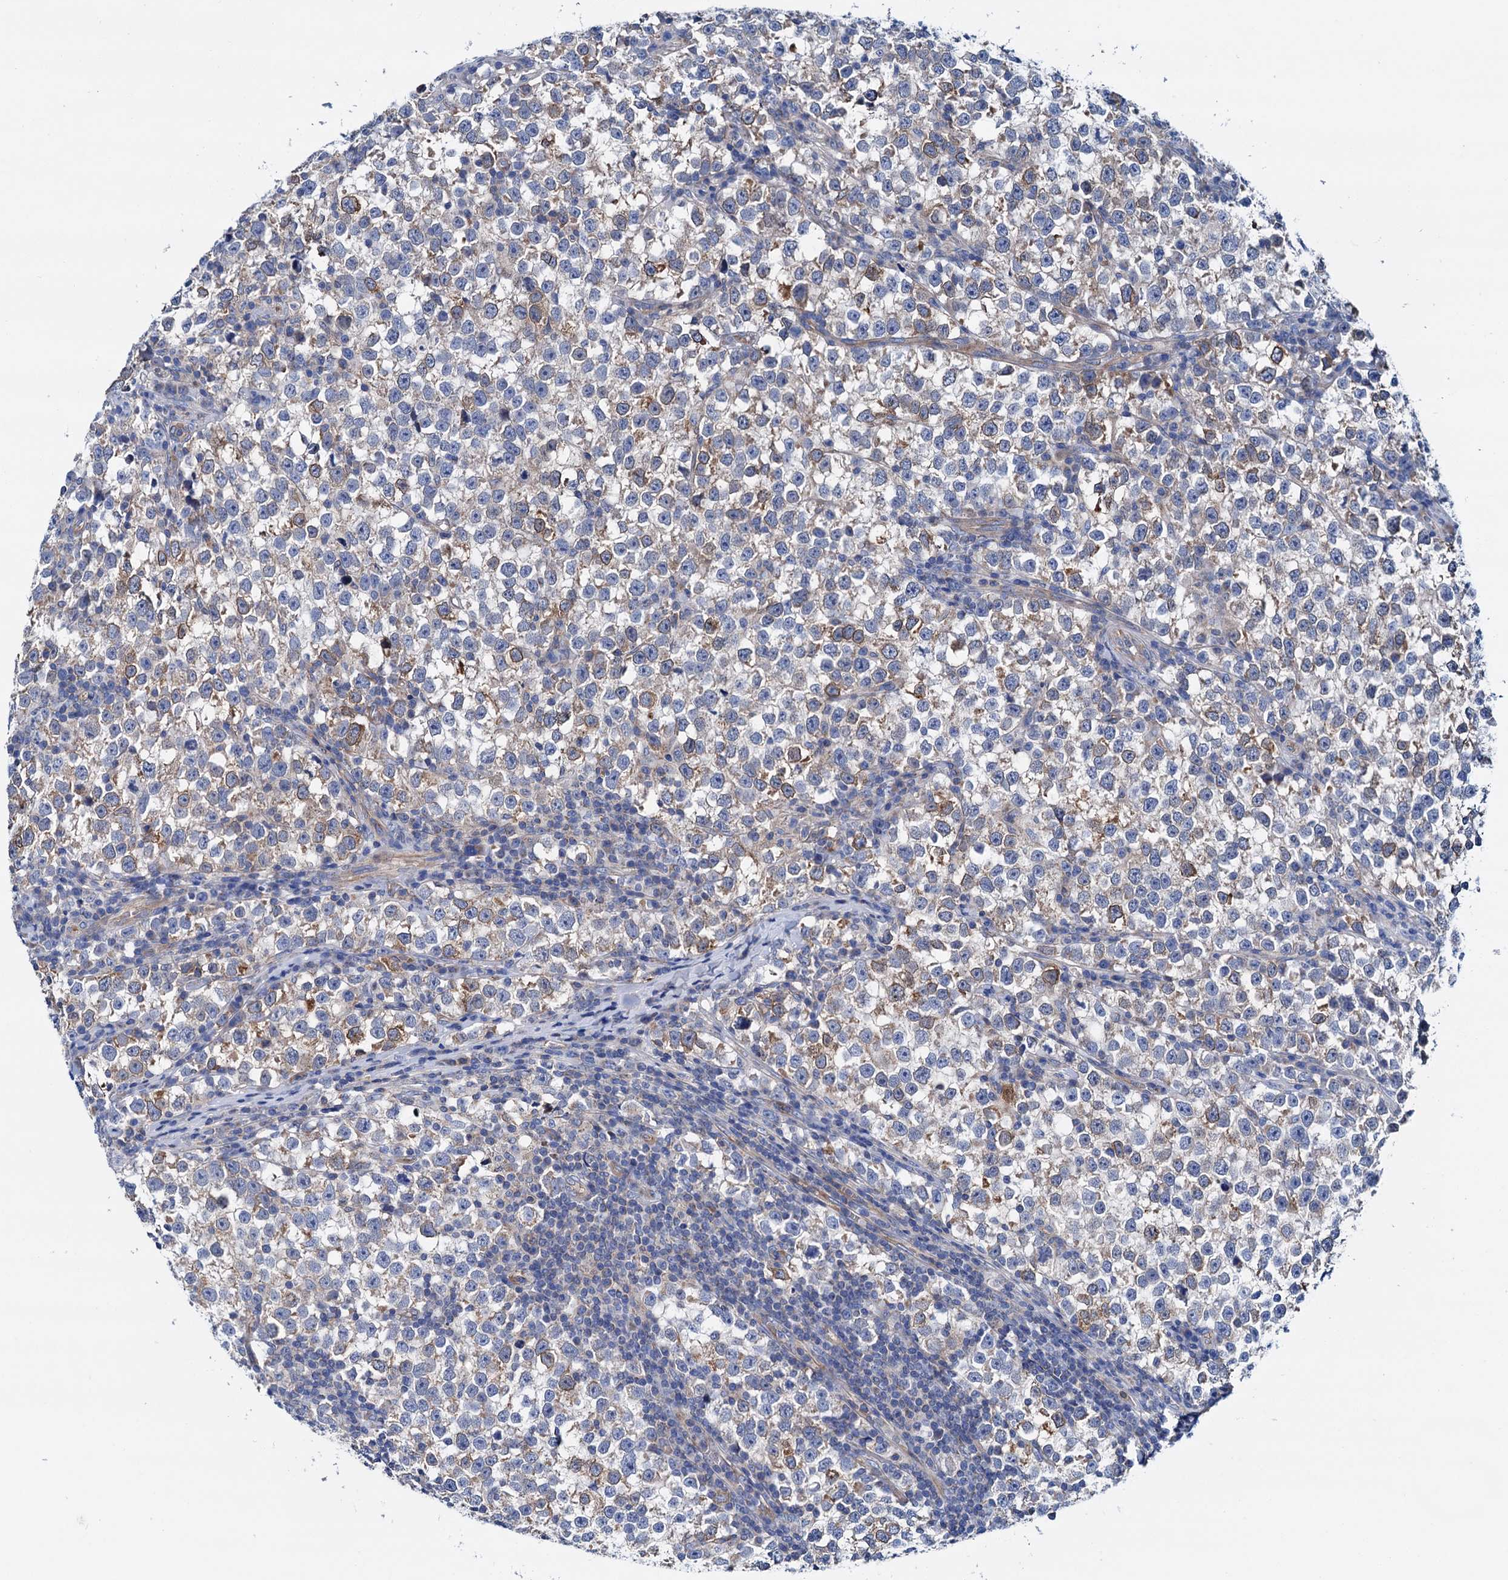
{"staining": {"intensity": "moderate", "quantity": "<25%", "location": "cytoplasmic/membranous"}, "tissue": "testis cancer", "cell_type": "Tumor cells", "image_type": "cancer", "snomed": [{"axis": "morphology", "description": "Normal tissue, NOS"}, {"axis": "morphology", "description": "Seminoma, NOS"}, {"axis": "topography", "description": "Testis"}], "caption": "Protein expression analysis of testis seminoma exhibits moderate cytoplasmic/membranous expression in about <25% of tumor cells.", "gene": "RASSF9", "patient": {"sex": "male", "age": 43}}